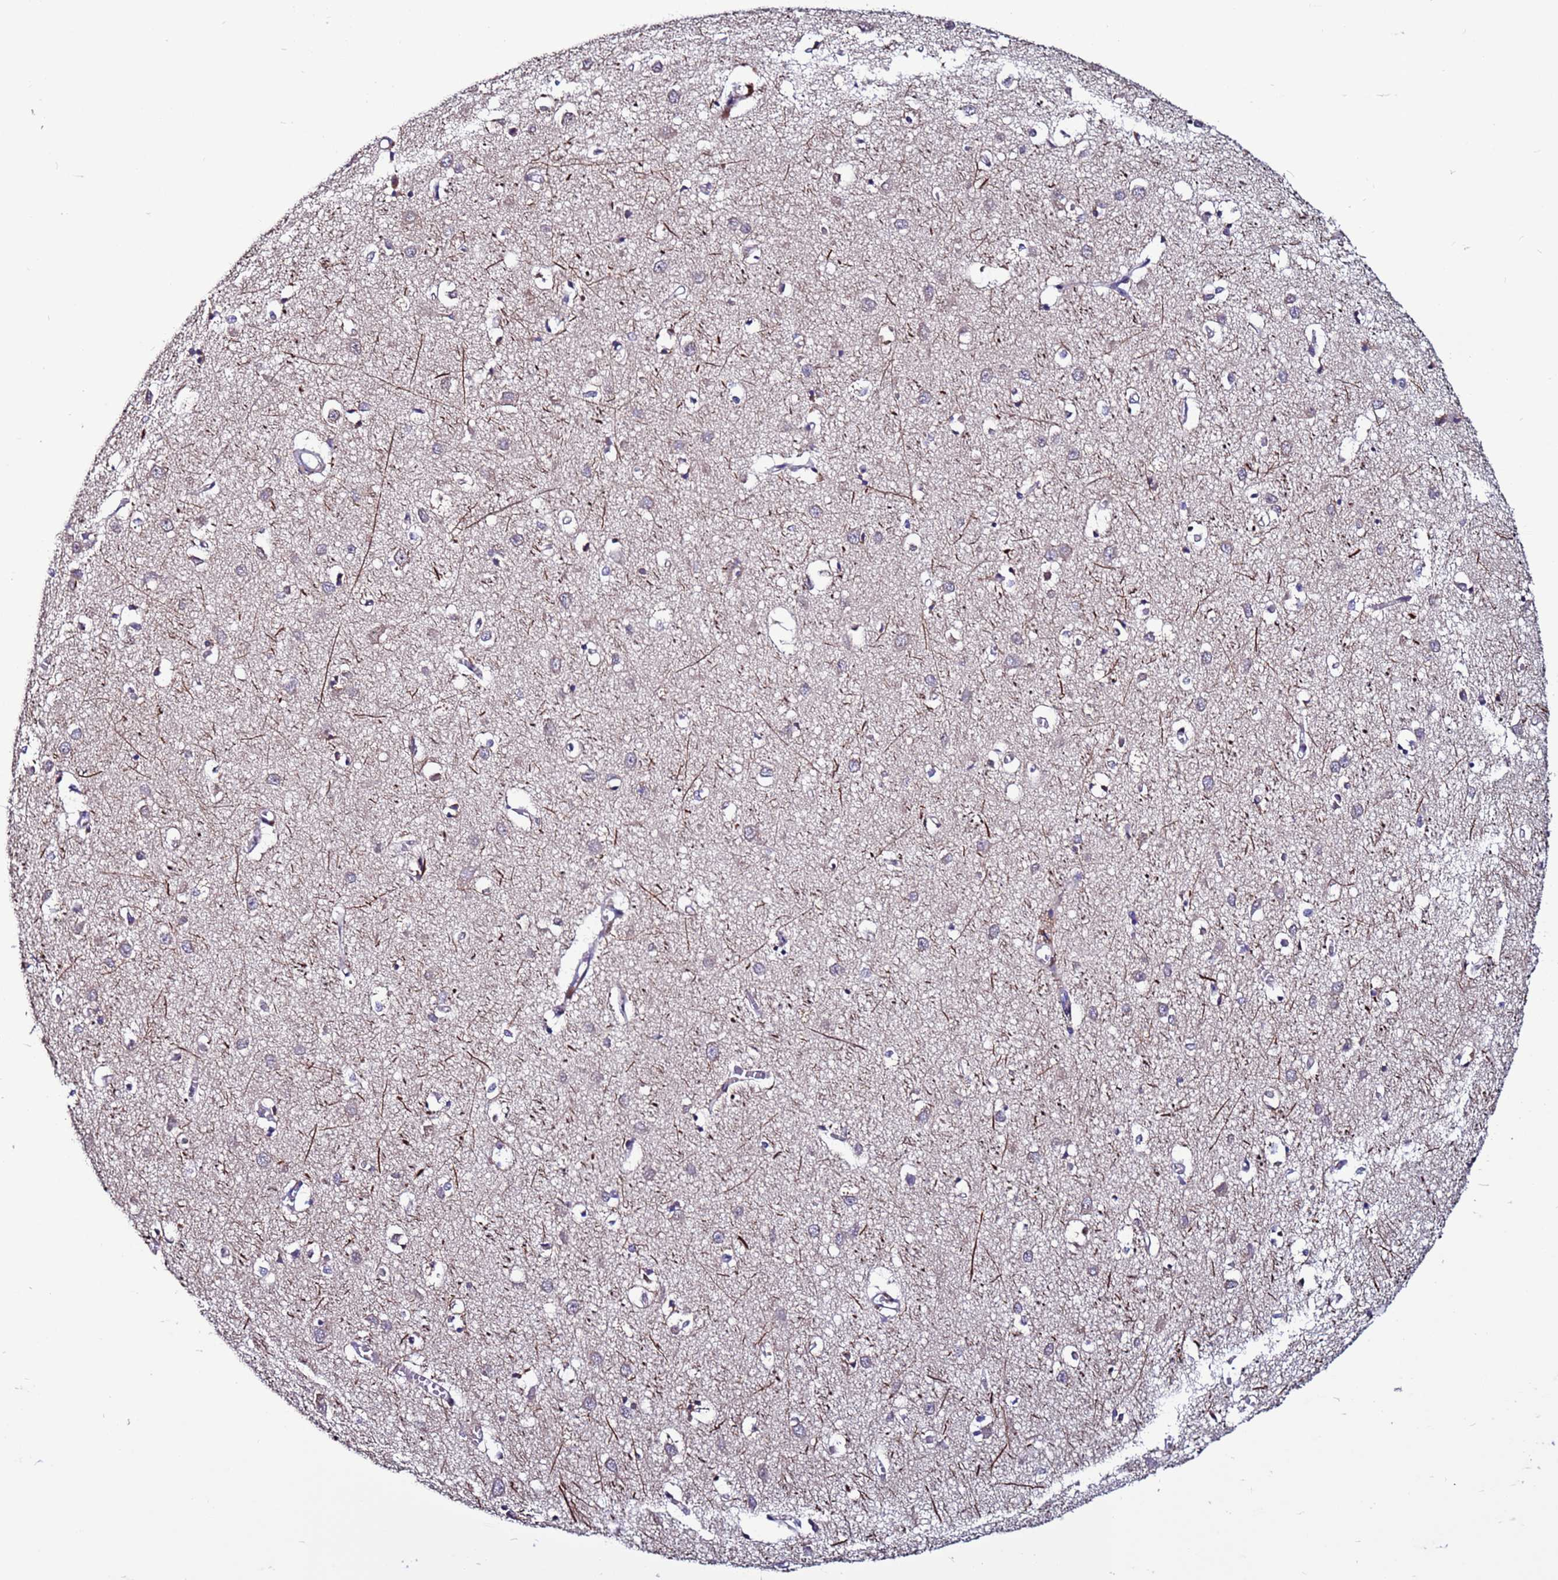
{"staining": {"intensity": "weak", "quantity": "25%-75%", "location": "cytoplasmic/membranous"}, "tissue": "cerebral cortex", "cell_type": "Endothelial cells", "image_type": "normal", "snomed": [{"axis": "morphology", "description": "Normal tissue, NOS"}, {"axis": "topography", "description": "Cerebral cortex"}], "caption": "Brown immunohistochemical staining in unremarkable cerebral cortex exhibits weak cytoplasmic/membranous staining in approximately 25%-75% of endothelial cells. (IHC, brightfield microscopy, high magnification).", "gene": "GAREM1", "patient": {"sex": "female", "age": 64}}